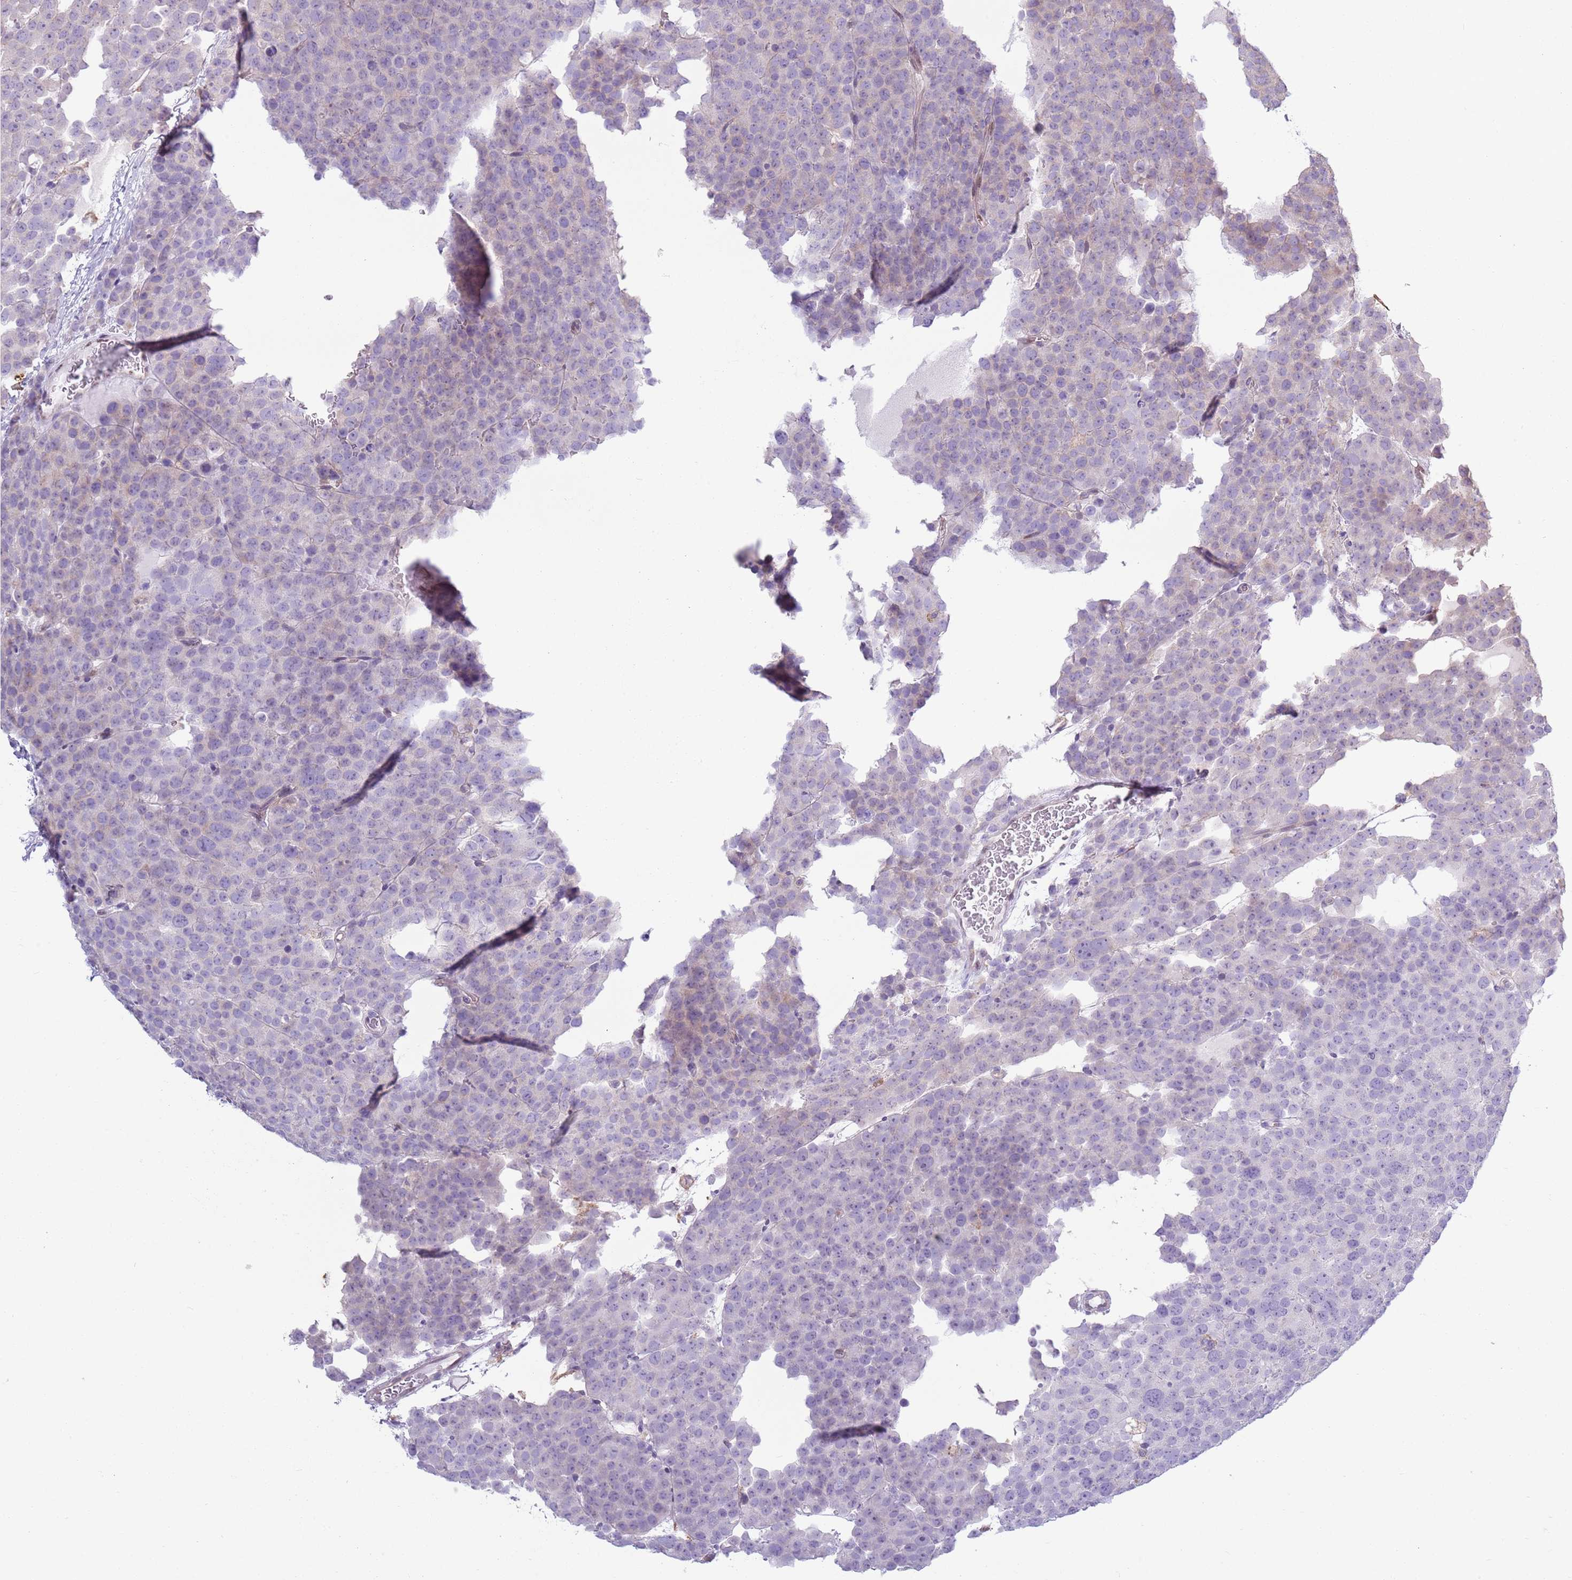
{"staining": {"intensity": "negative", "quantity": "none", "location": "none"}, "tissue": "testis cancer", "cell_type": "Tumor cells", "image_type": "cancer", "snomed": [{"axis": "morphology", "description": "Seminoma, NOS"}, {"axis": "topography", "description": "Testis"}], "caption": "High magnification brightfield microscopy of testis cancer stained with DAB (brown) and counterstained with hematoxylin (blue): tumor cells show no significant expression.", "gene": "CAPN9", "patient": {"sex": "male", "age": 71}}